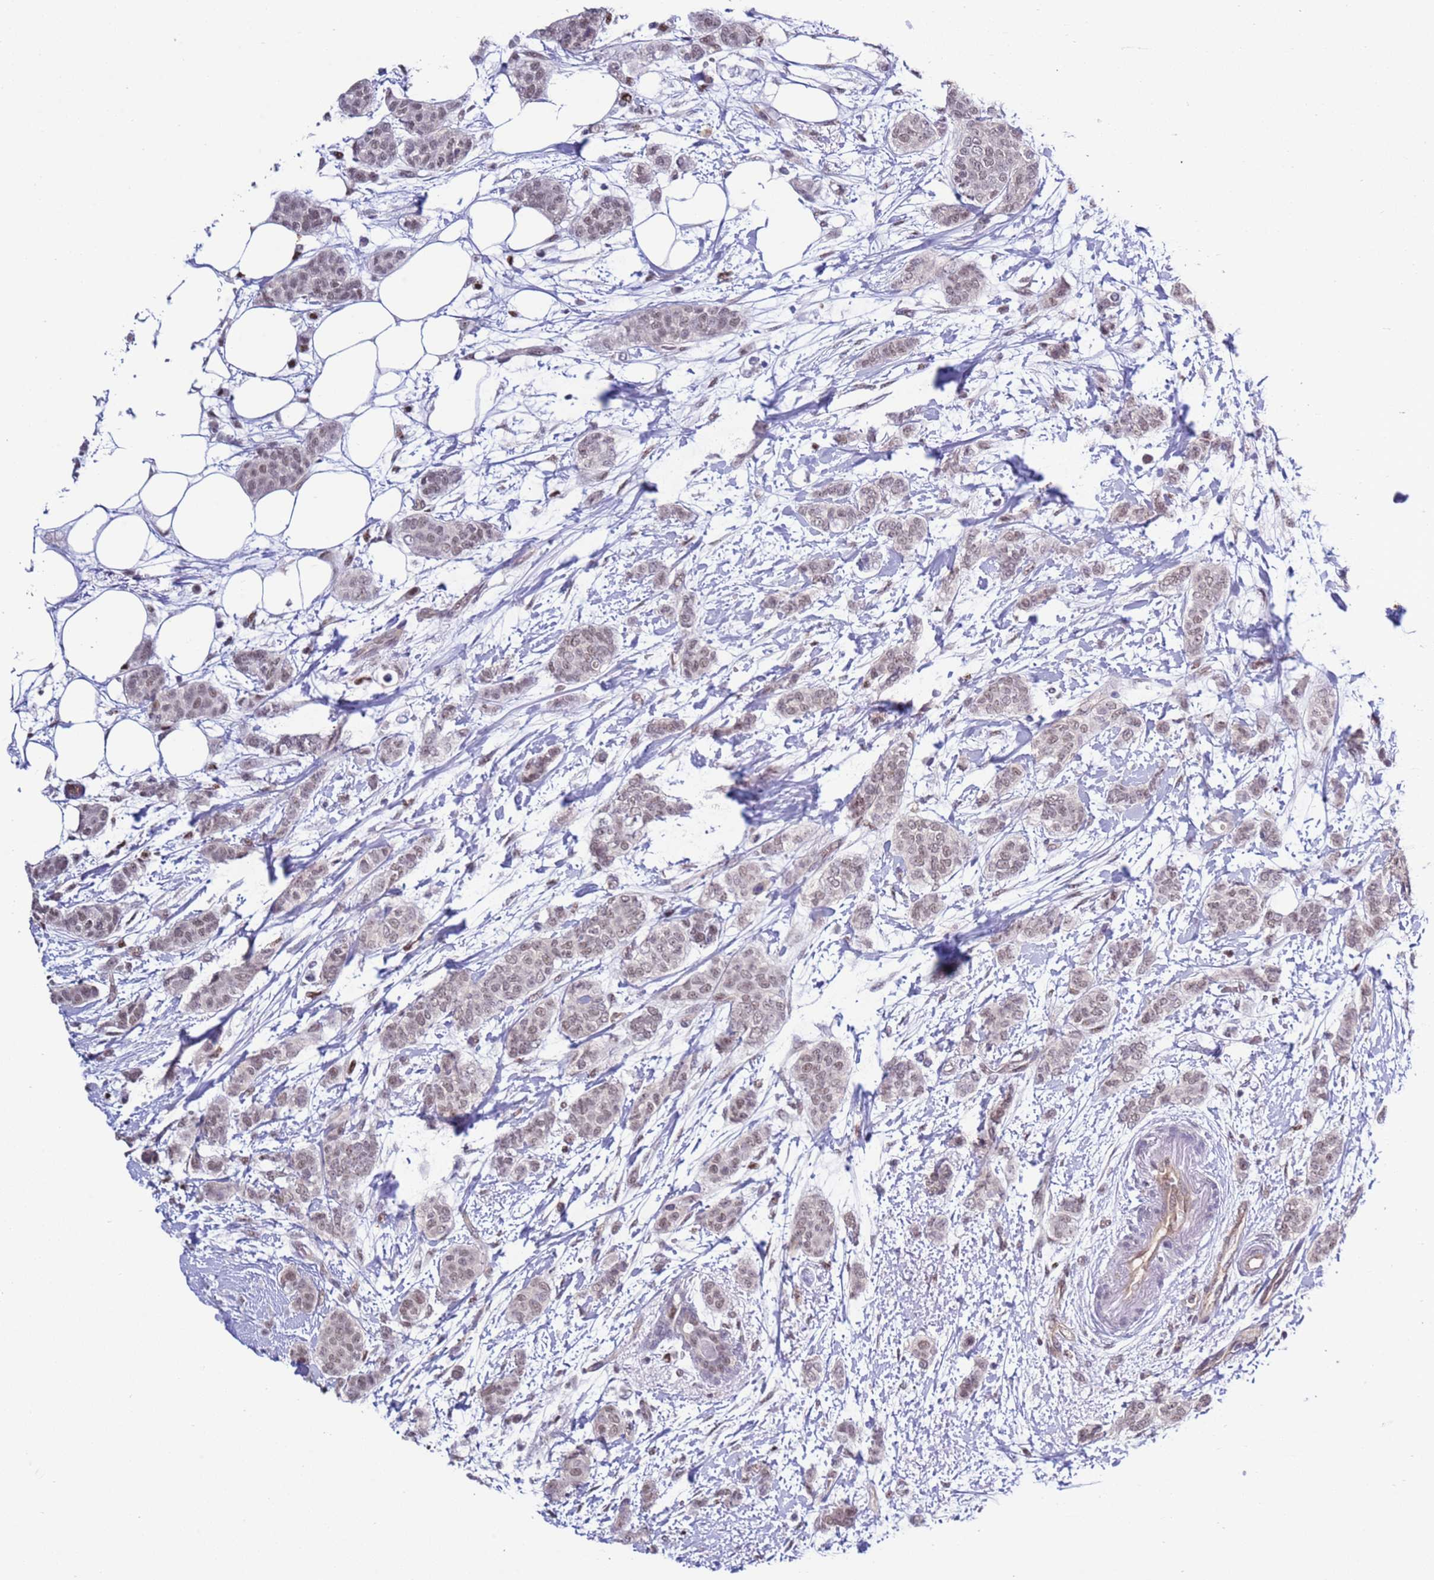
{"staining": {"intensity": "weak", "quantity": ">75%", "location": "nuclear"}, "tissue": "breast cancer", "cell_type": "Tumor cells", "image_type": "cancer", "snomed": [{"axis": "morphology", "description": "Duct carcinoma"}, {"axis": "topography", "description": "Breast"}], "caption": "This image demonstrates breast infiltrating ductal carcinoma stained with immunohistochemistry (IHC) to label a protein in brown. The nuclear of tumor cells show weak positivity for the protein. Nuclei are counter-stained blue.", "gene": "PRPF6", "patient": {"sex": "female", "age": 72}}